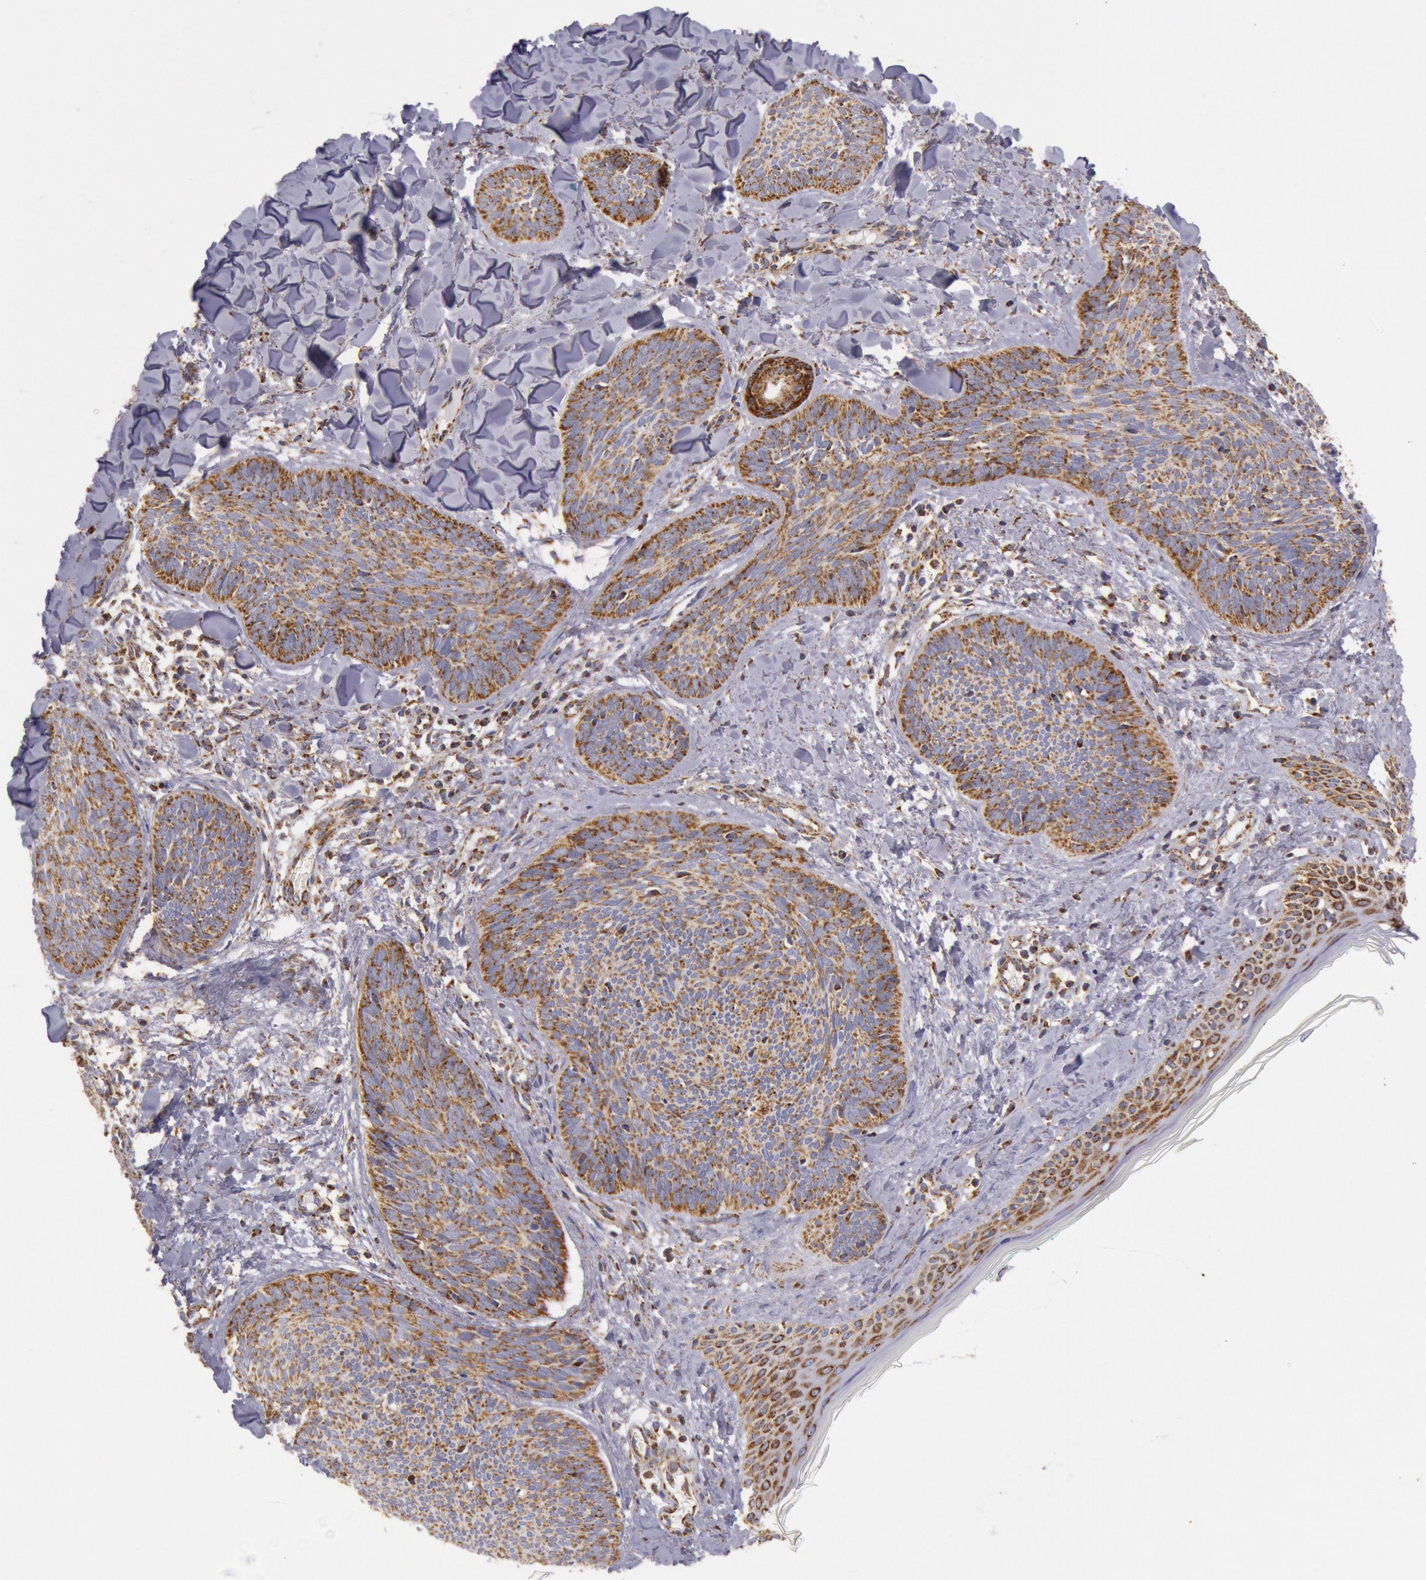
{"staining": {"intensity": "moderate", "quantity": ">75%", "location": "cytoplasmic/membranous"}, "tissue": "skin cancer", "cell_type": "Tumor cells", "image_type": "cancer", "snomed": [{"axis": "morphology", "description": "Basal cell carcinoma"}, {"axis": "topography", "description": "Skin"}], "caption": "A high-resolution histopathology image shows immunohistochemistry staining of skin cancer, which exhibits moderate cytoplasmic/membranous staining in about >75% of tumor cells.", "gene": "CYC1", "patient": {"sex": "female", "age": 81}}